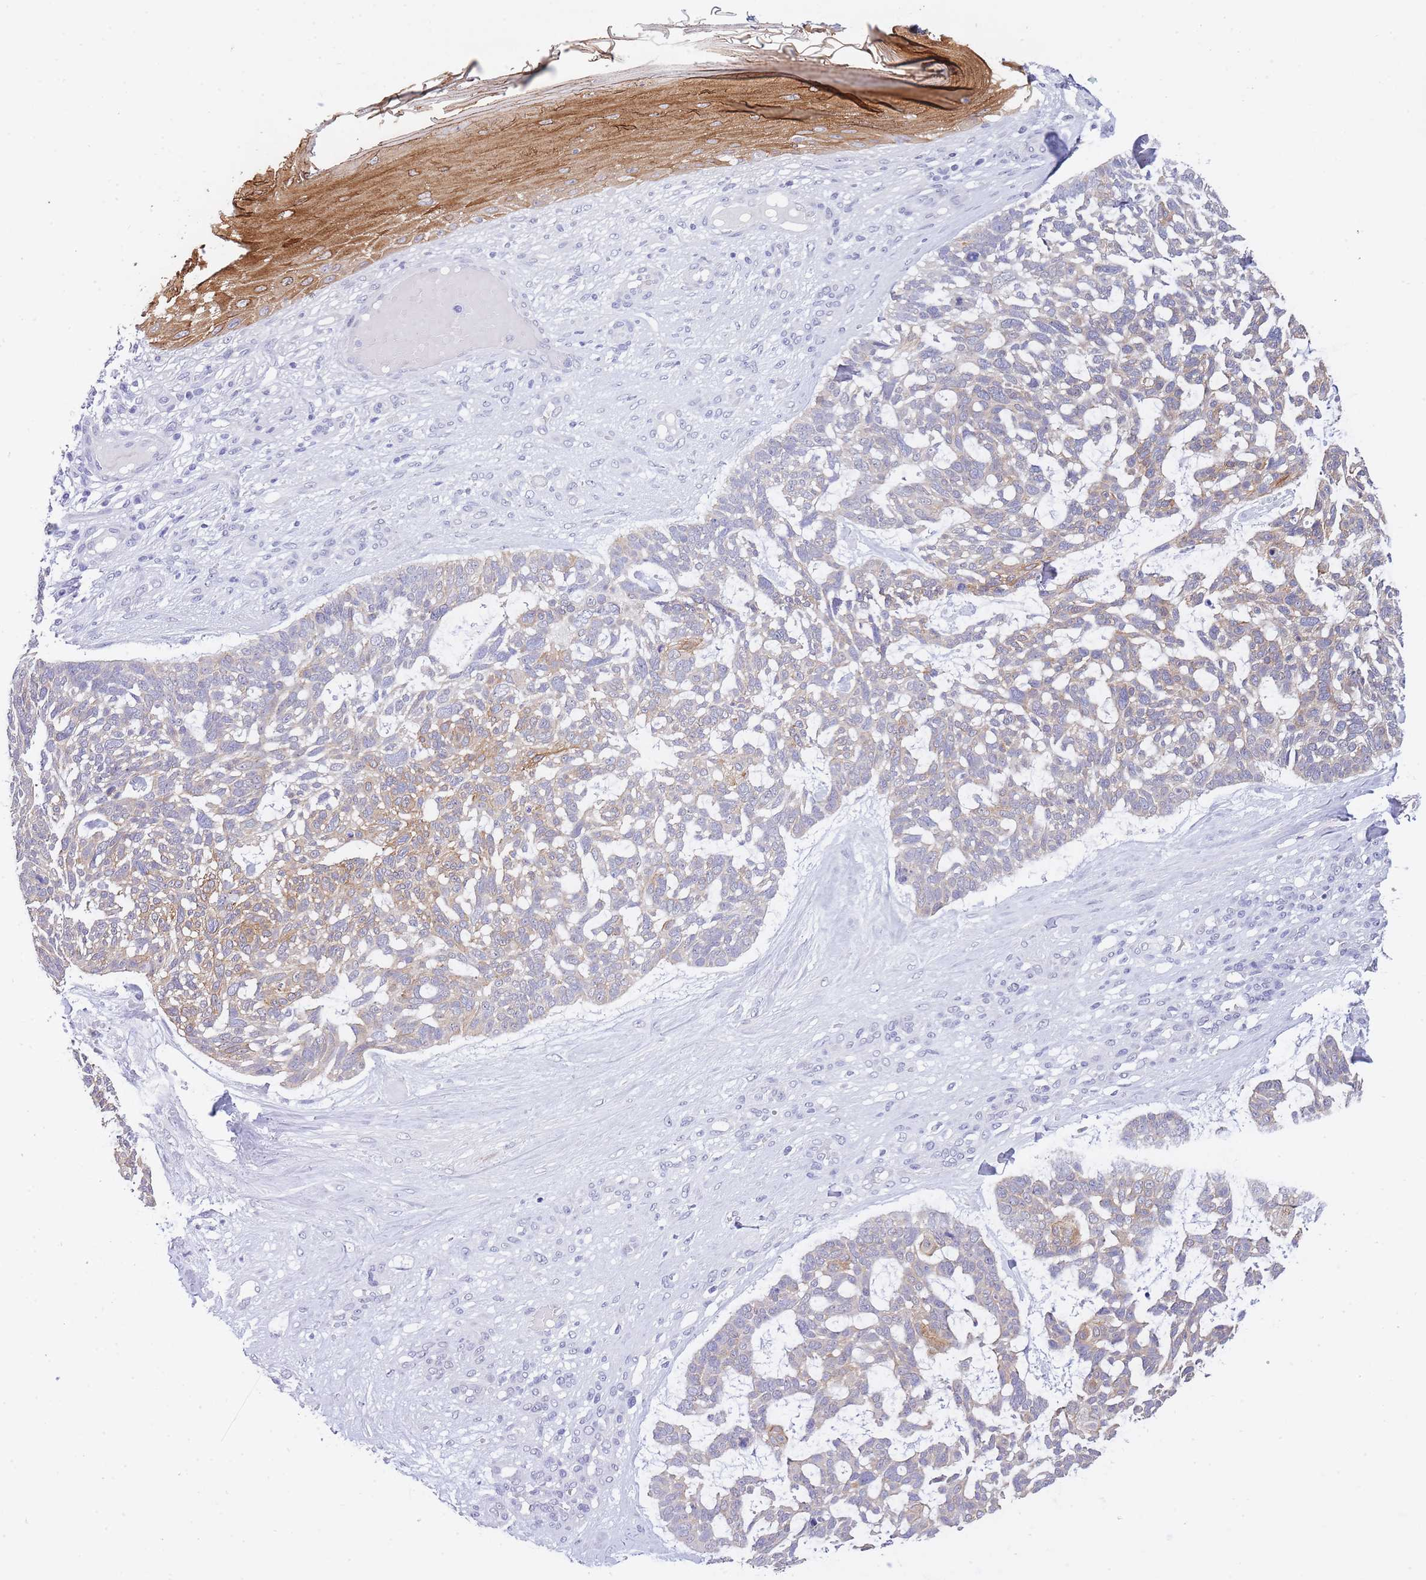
{"staining": {"intensity": "moderate", "quantity": "25%-75%", "location": "cytoplasmic/membranous"}, "tissue": "skin cancer", "cell_type": "Tumor cells", "image_type": "cancer", "snomed": [{"axis": "morphology", "description": "Basal cell carcinoma"}, {"axis": "topography", "description": "Skin"}], "caption": "An immunohistochemistry (IHC) photomicrograph of neoplastic tissue is shown. Protein staining in brown labels moderate cytoplasmic/membranous positivity in skin cancer (basal cell carcinoma) within tumor cells.", "gene": "FRAT2", "patient": {"sex": "male", "age": 88}}